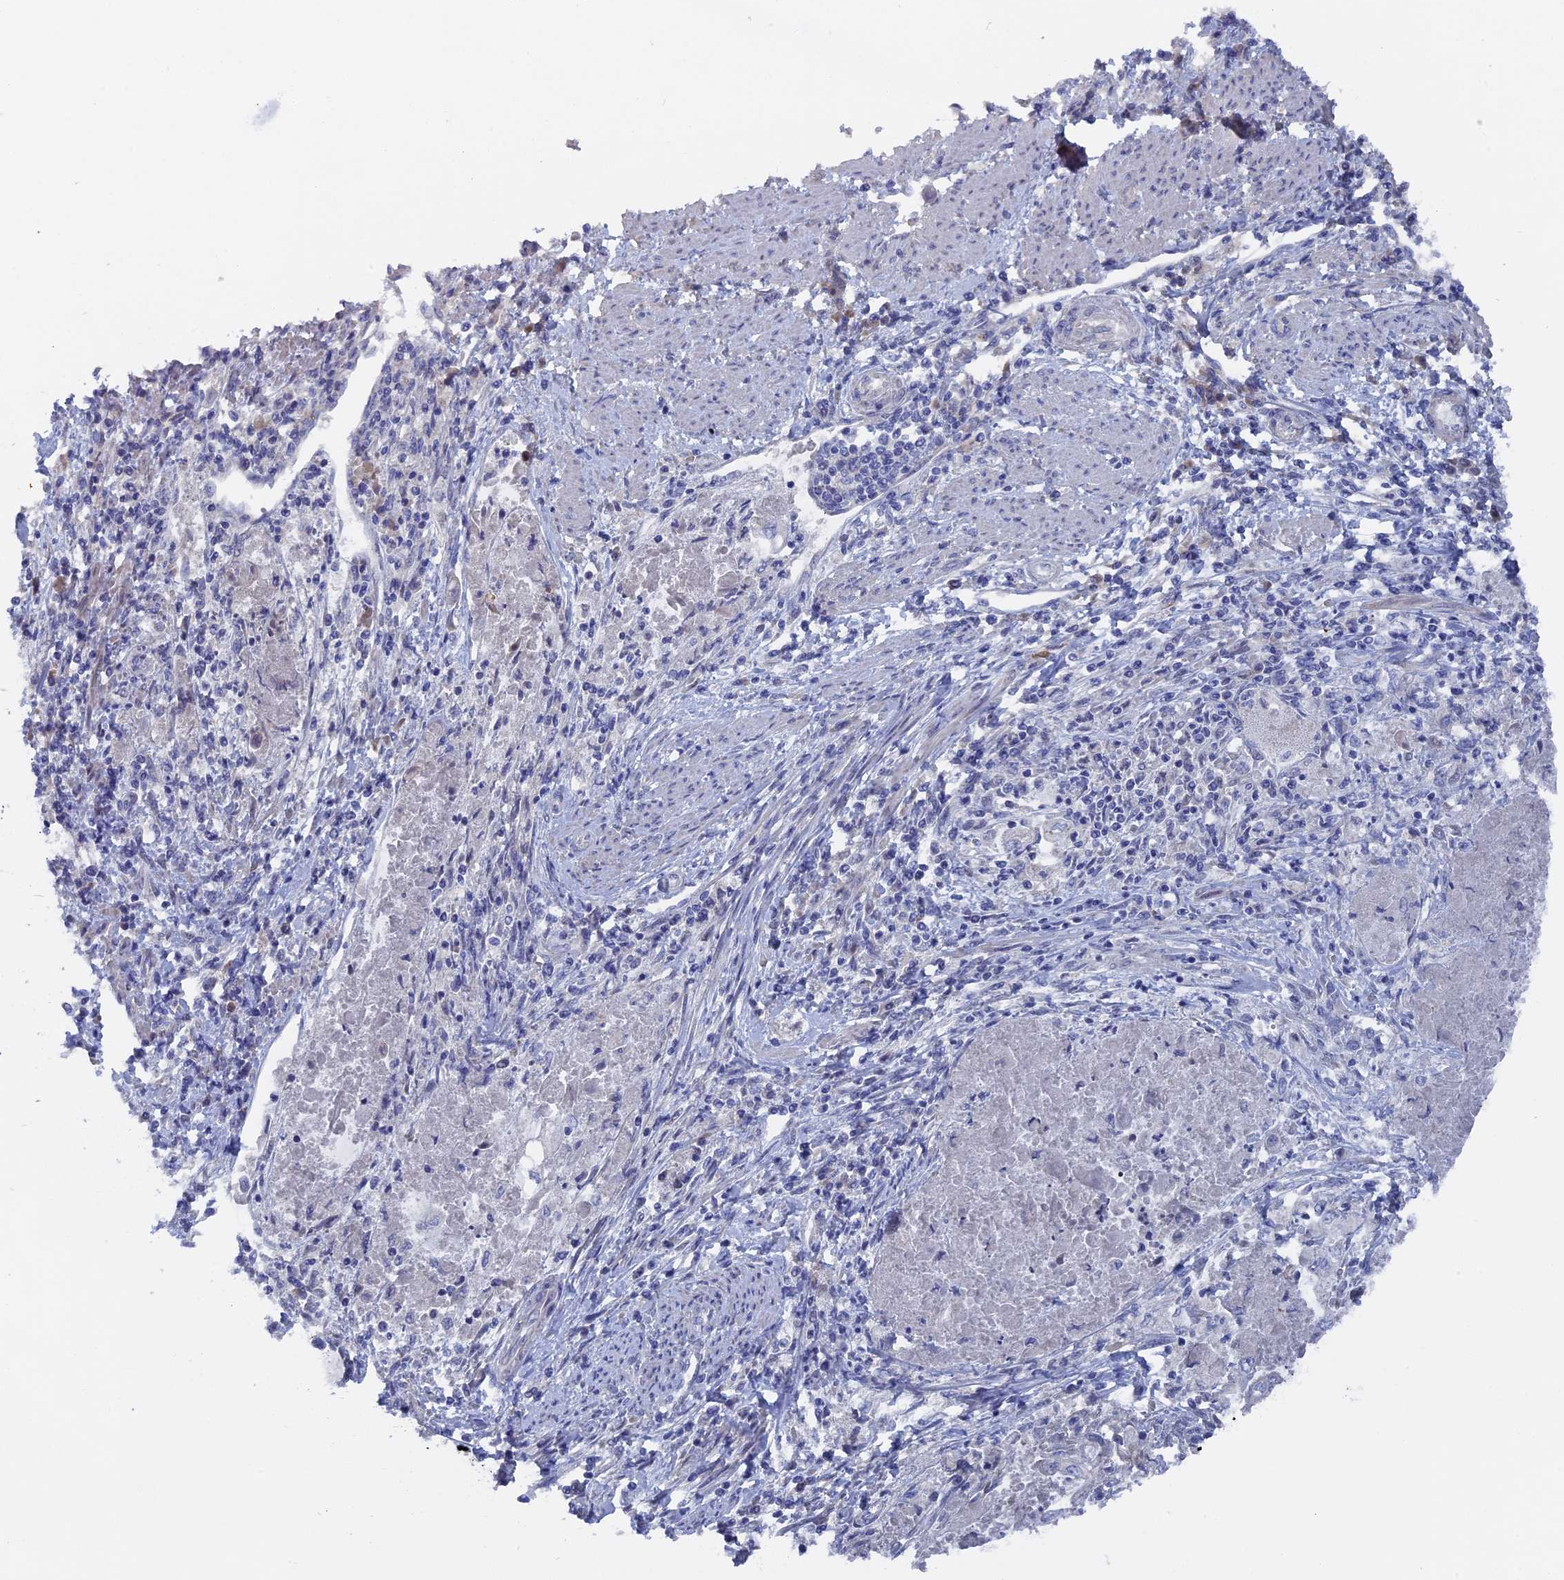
{"staining": {"intensity": "negative", "quantity": "none", "location": "none"}, "tissue": "endometrial cancer", "cell_type": "Tumor cells", "image_type": "cancer", "snomed": [{"axis": "morphology", "description": "Adenocarcinoma, NOS"}, {"axis": "topography", "description": "Uterus"}, {"axis": "topography", "description": "Endometrium"}], "caption": "Immunohistochemistry (IHC) of human adenocarcinoma (endometrial) reveals no expression in tumor cells.", "gene": "TMEM161A", "patient": {"sex": "female", "age": 70}}